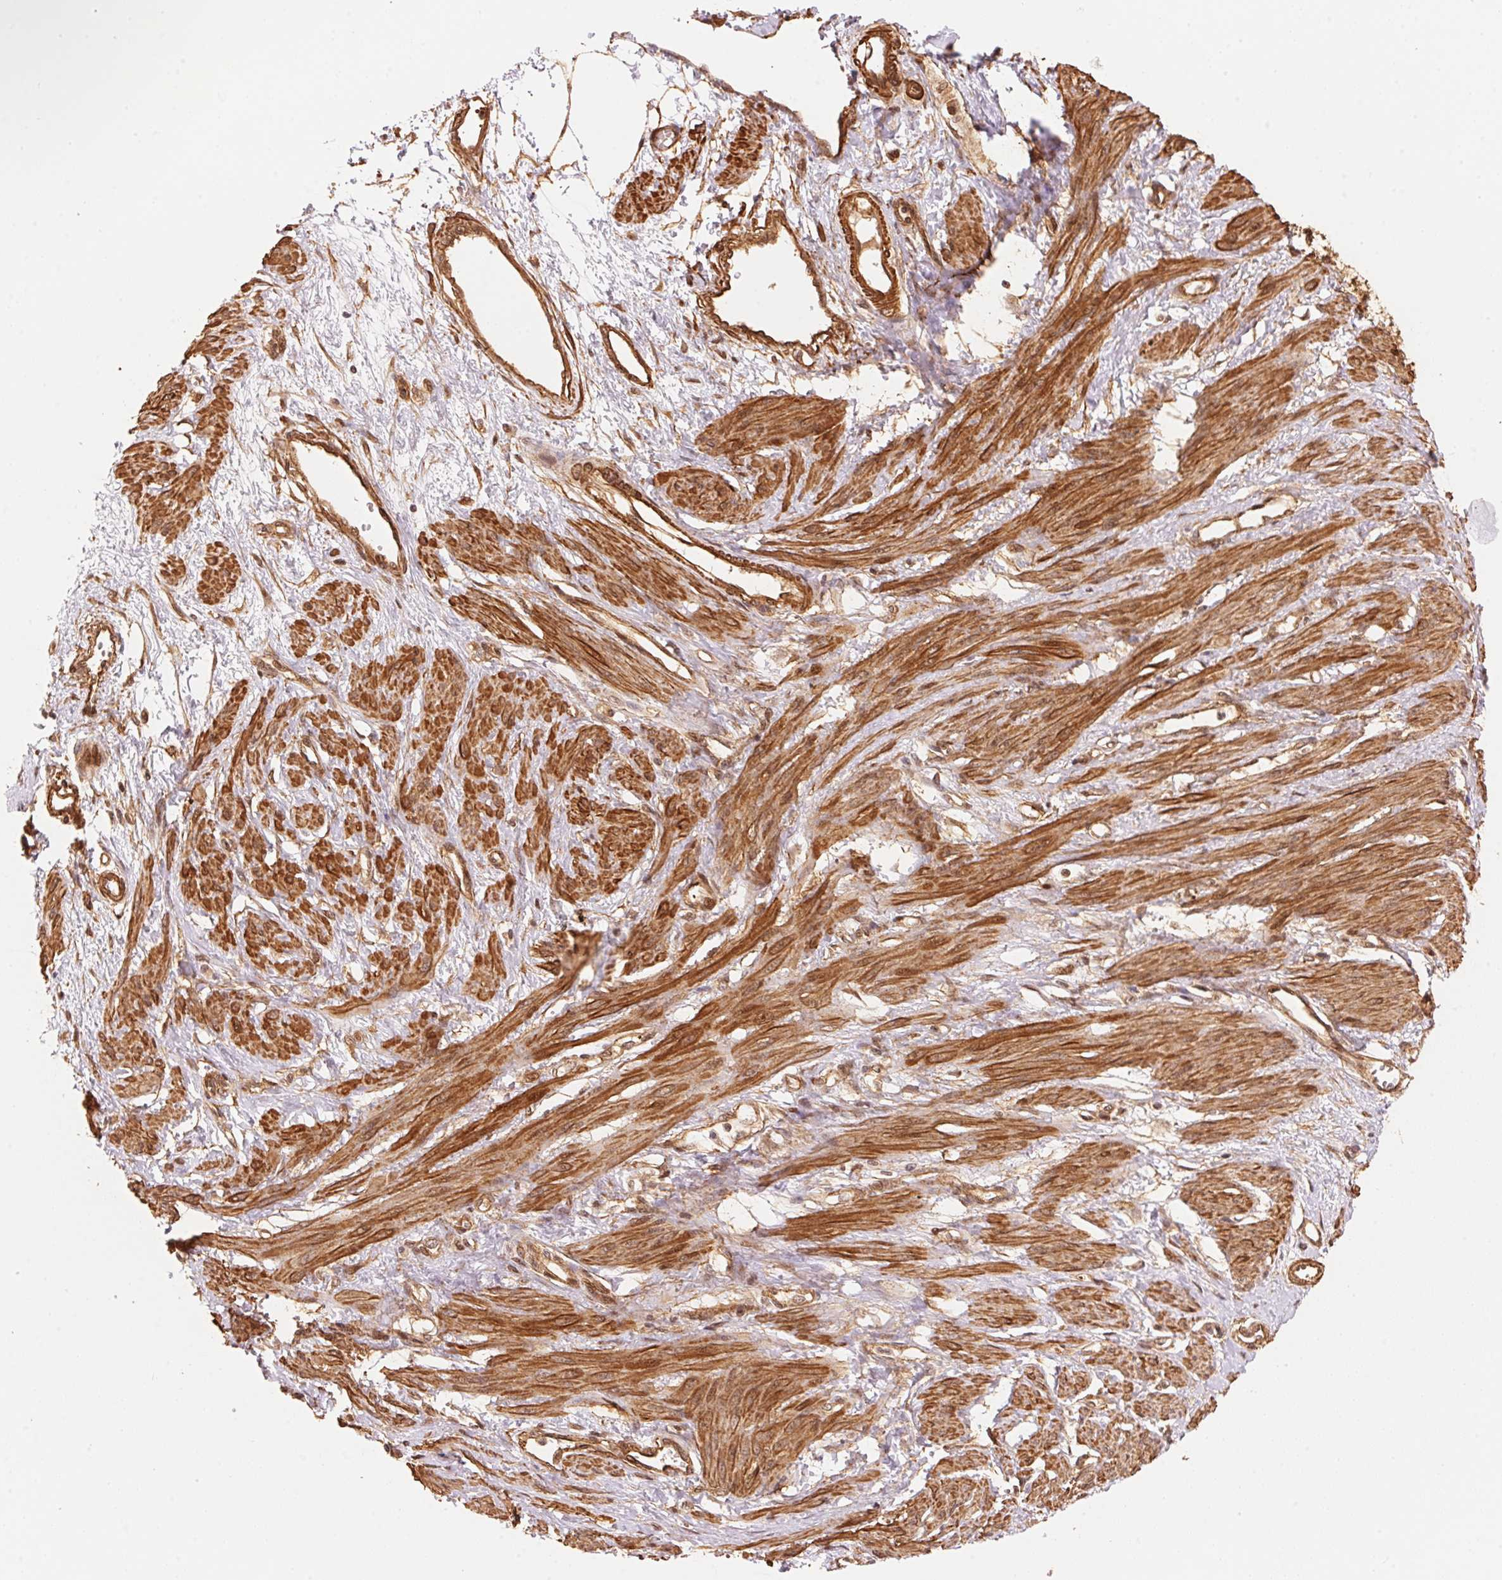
{"staining": {"intensity": "strong", "quantity": "25%-75%", "location": "cytoplasmic/membranous,nuclear"}, "tissue": "smooth muscle", "cell_type": "Smooth muscle cells", "image_type": "normal", "snomed": [{"axis": "morphology", "description": "Normal tissue, NOS"}, {"axis": "topography", "description": "Smooth muscle"}, {"axis": "topography", "description": "Uterus"}], "caption": "IHC of normal smooth muscle reveals high levels of strong cytoplasmic/membranous,nuclear staining in approximately 25%-75% of smooth muscle cells.", "gene": "TNIP2", "patient": {"sex": "female", "age": 39}}